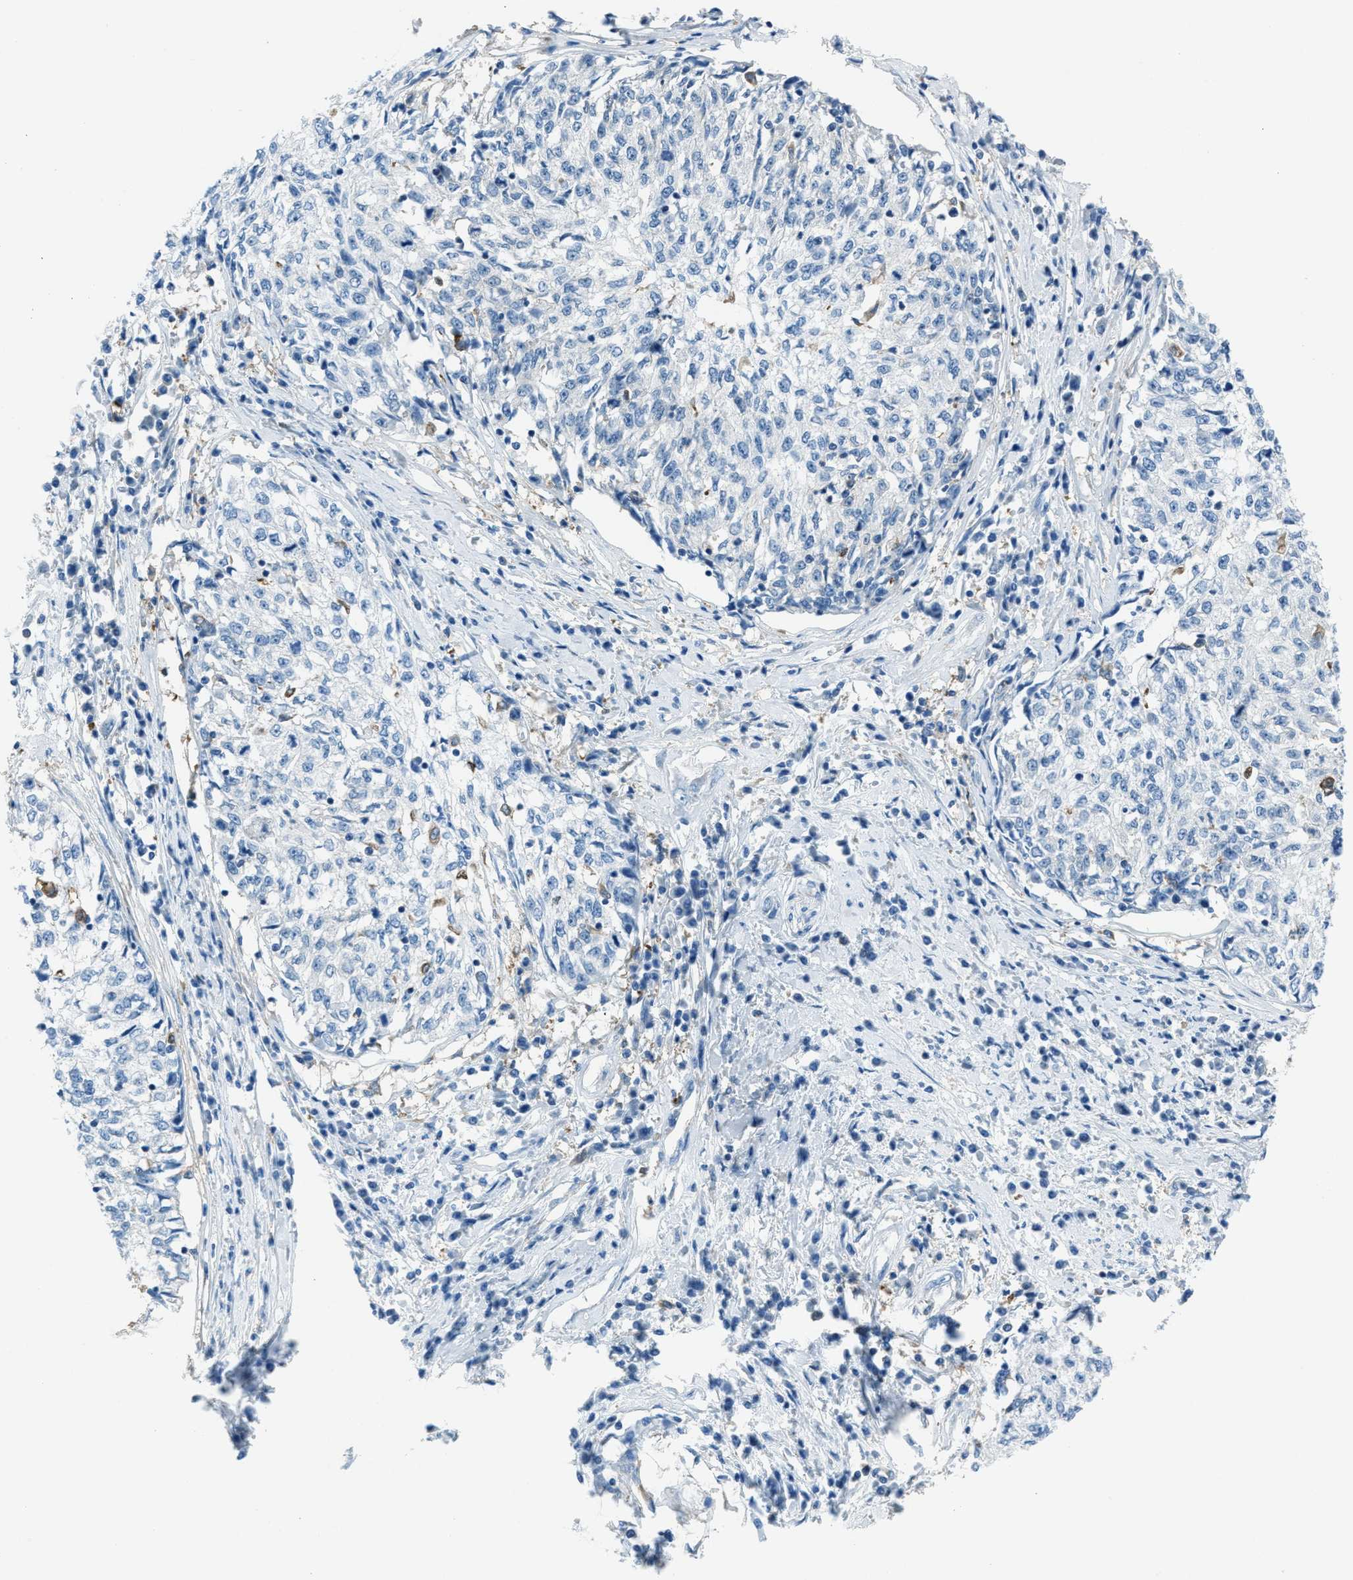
{"staining": {"intensity": "negative", "quantity": "none", "location": "none"}, "tissue": "cervical cancer", "cell_type": "Tumor cells", "image_type": "cancer", "snomed": [{"axis": "morphology", "description": "Squamous cell carcinoma, NOS"}, {"axis": "topography", "description": "Cervix"}], "caption": "This is an IHC micrograph of cervical squamous cell carcinoma. There is no expression in tumor cells.", "gene": "MATCAP2", "patient": {"sex": "female", "age": 57}}